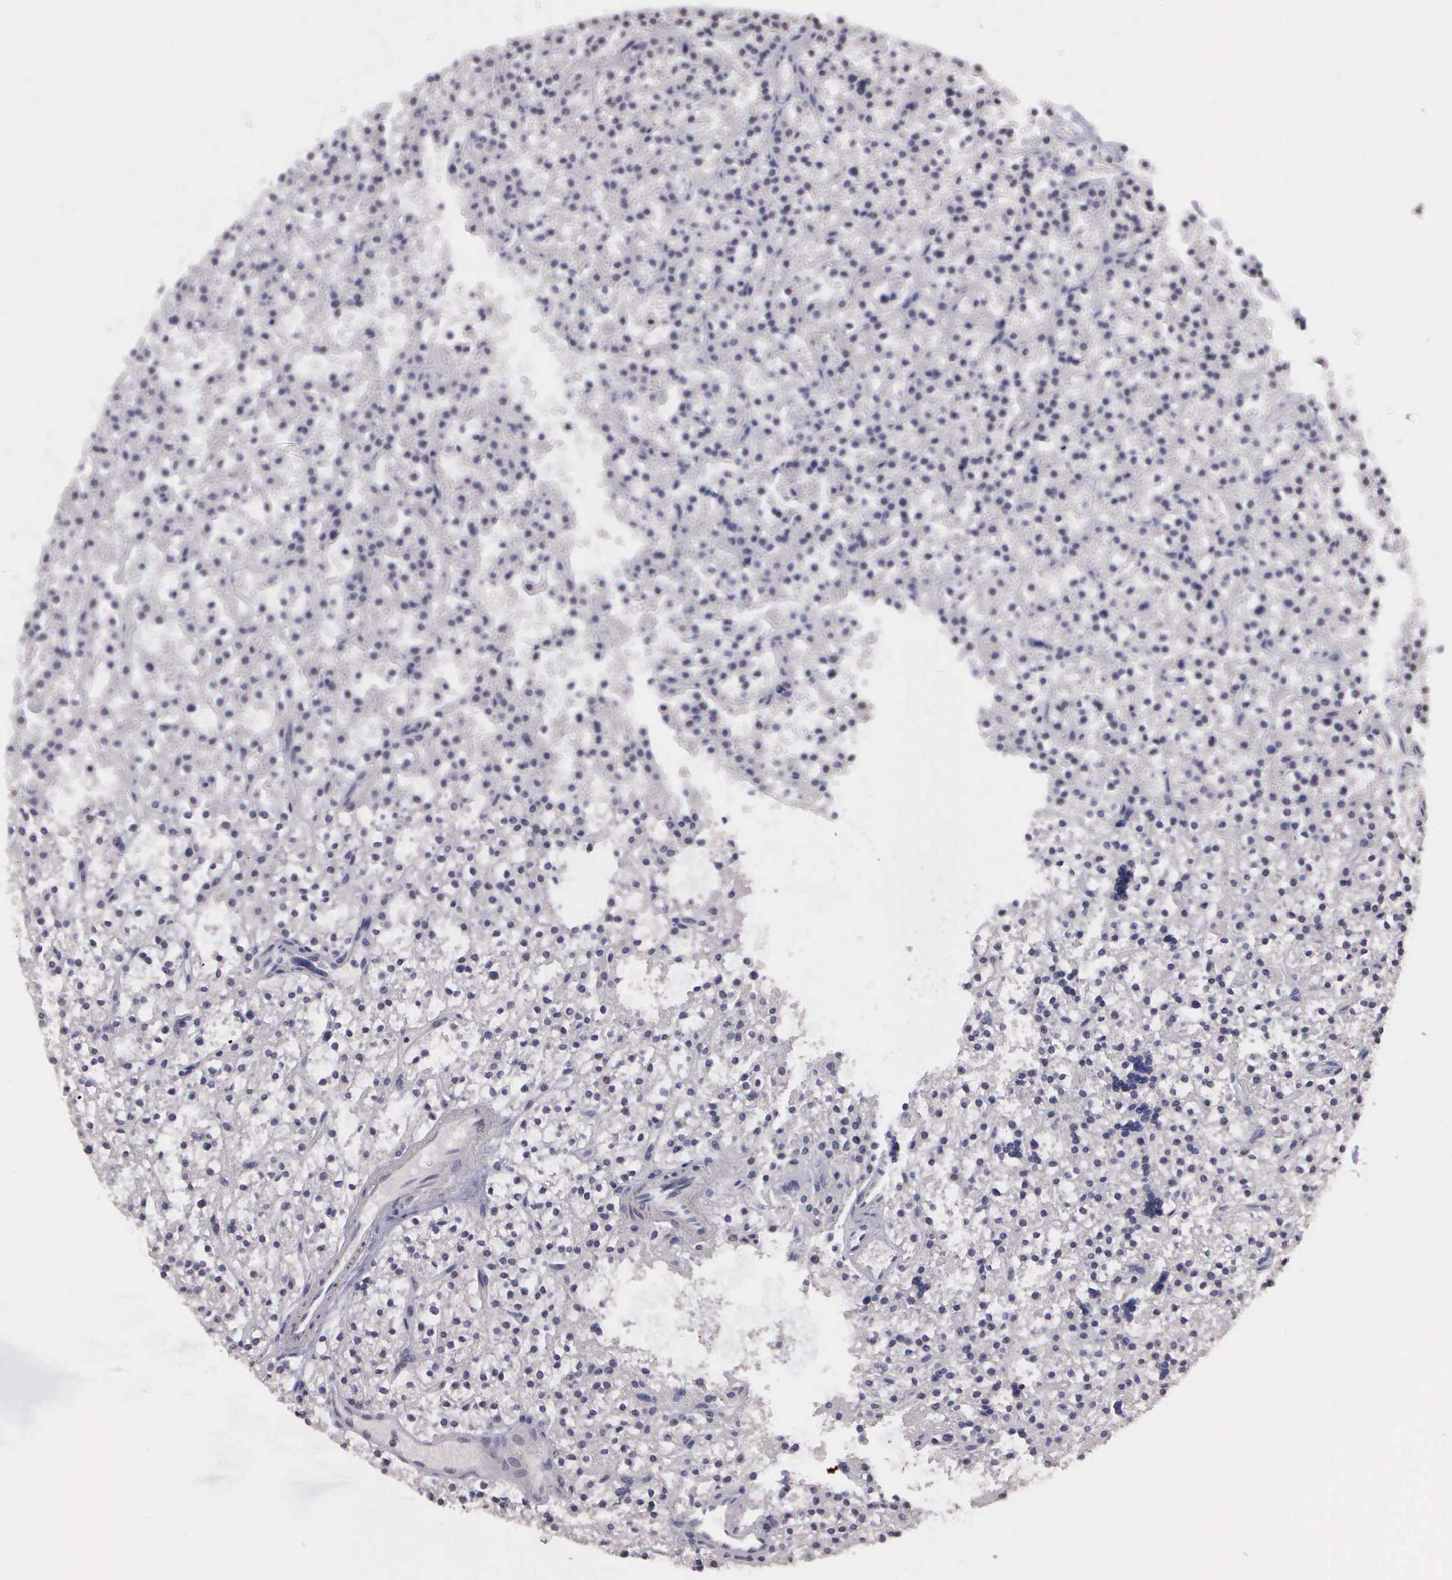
{"staining": {"intensity": "weak", "quantity": ">75%", "location": "cytoplasmic/membranous"}, "tissue": "parathyroid gland", "cell_type": "Glandular cells", "image_type": "normal", "snomed": [{"axis": "morphology", "description": "Normal tissue, NOS"}, {"axis": "topography", "description": "Parathyroid gland"}], "caption": "High-power microscopy captured an immunohistochemistry photomicrograph of normal parathyroid gland, revealing weak cytoplasmic/membranous expression in approximately >75% of glandular cells.", "gene": "RTL10", "patient": {"sex": "female", "age": 74}}